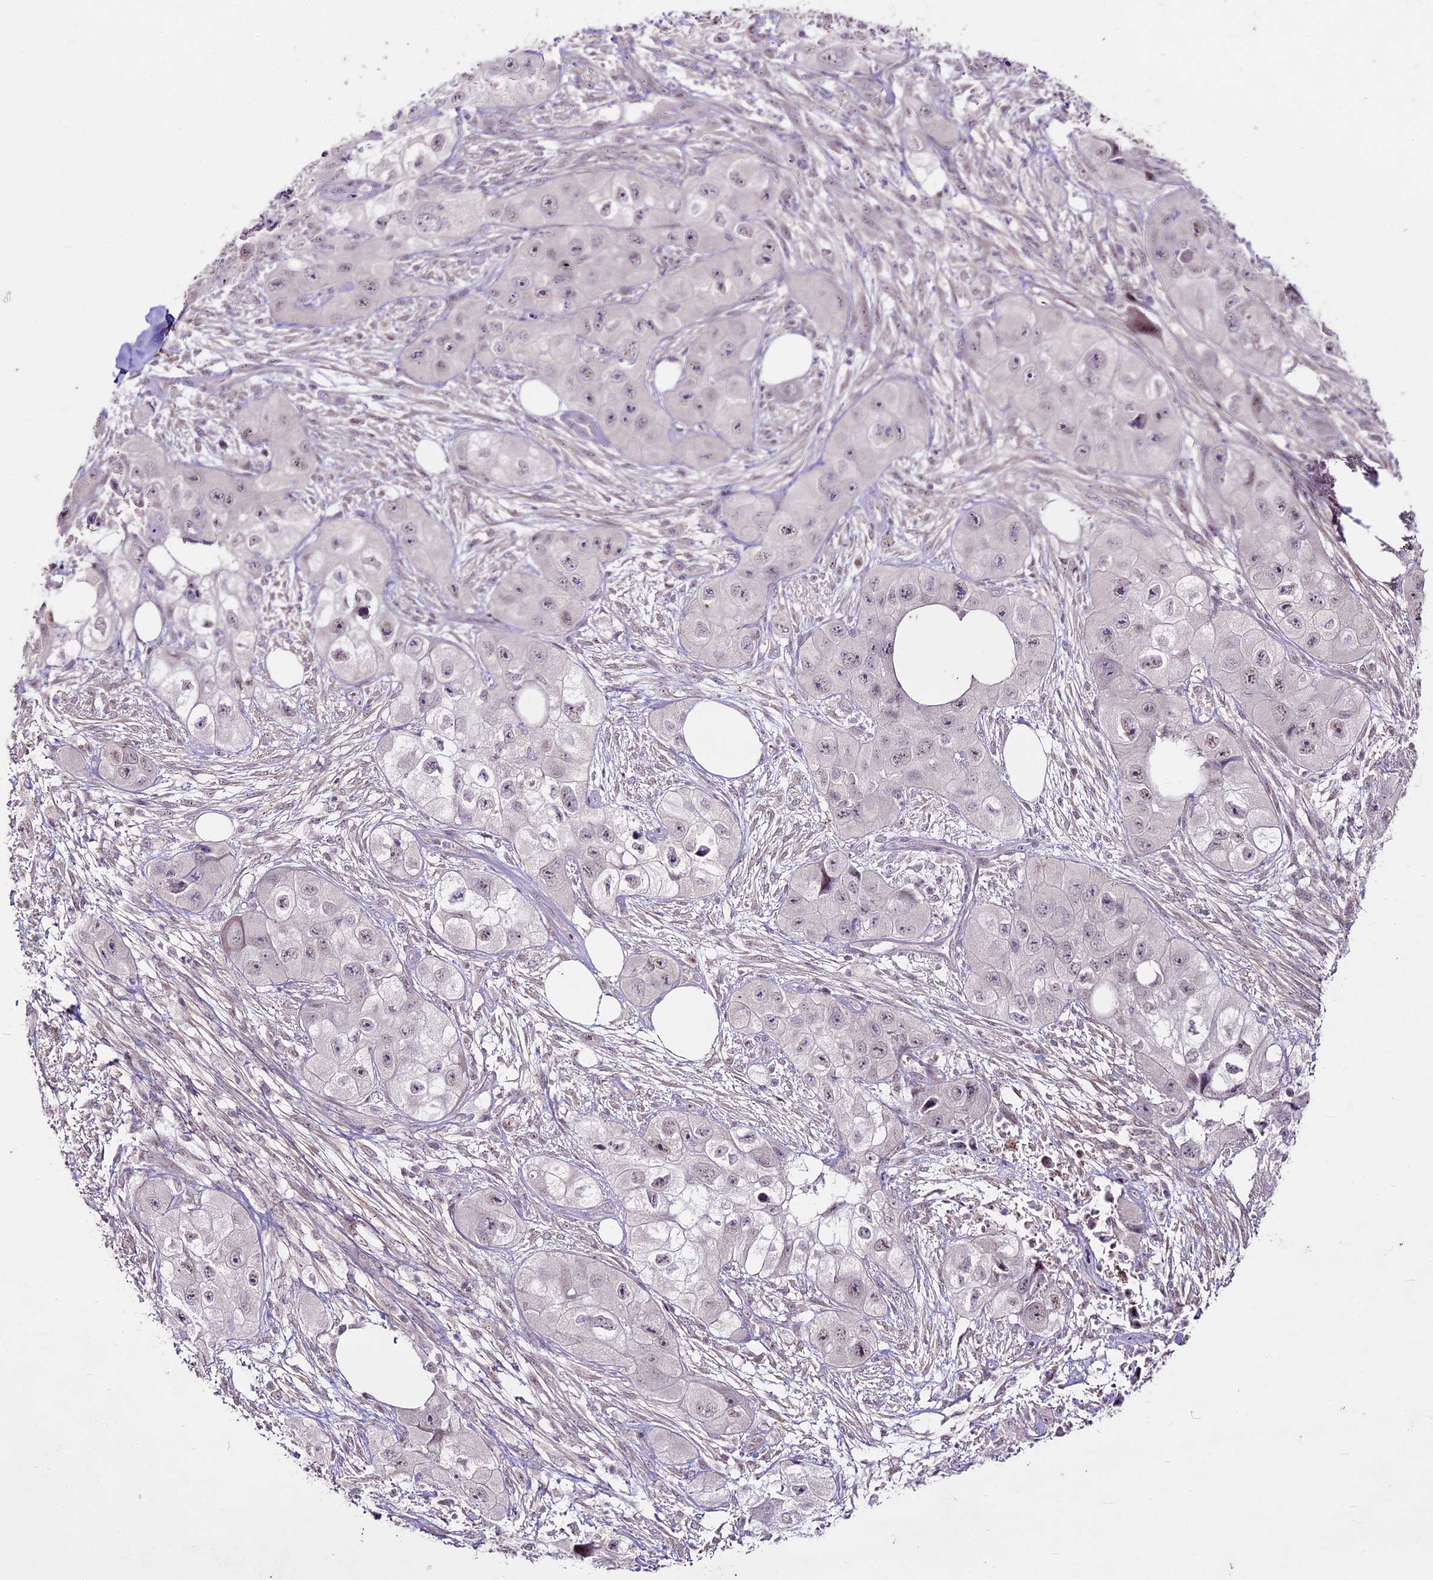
{"staining": {"intensity": "negative", "quantity": "none", "location": "none"}, "tissue": "skin cancer", "cell_type": "Tumor cells", "image_type": "cancer", "snomed": [{"axis": "morphology", "description": "Squamous cell carcinoma, NOS"}, {"axis": "topography", "description": "Skin"}, {"axis": "topography", "description": "Subcutis"}], "caption": "Tumor cells are negative for protein expression in human skin squamous cell carcinoma.", "gene": "SUSD3", "patient": {"sex": "male", "age": 73}}